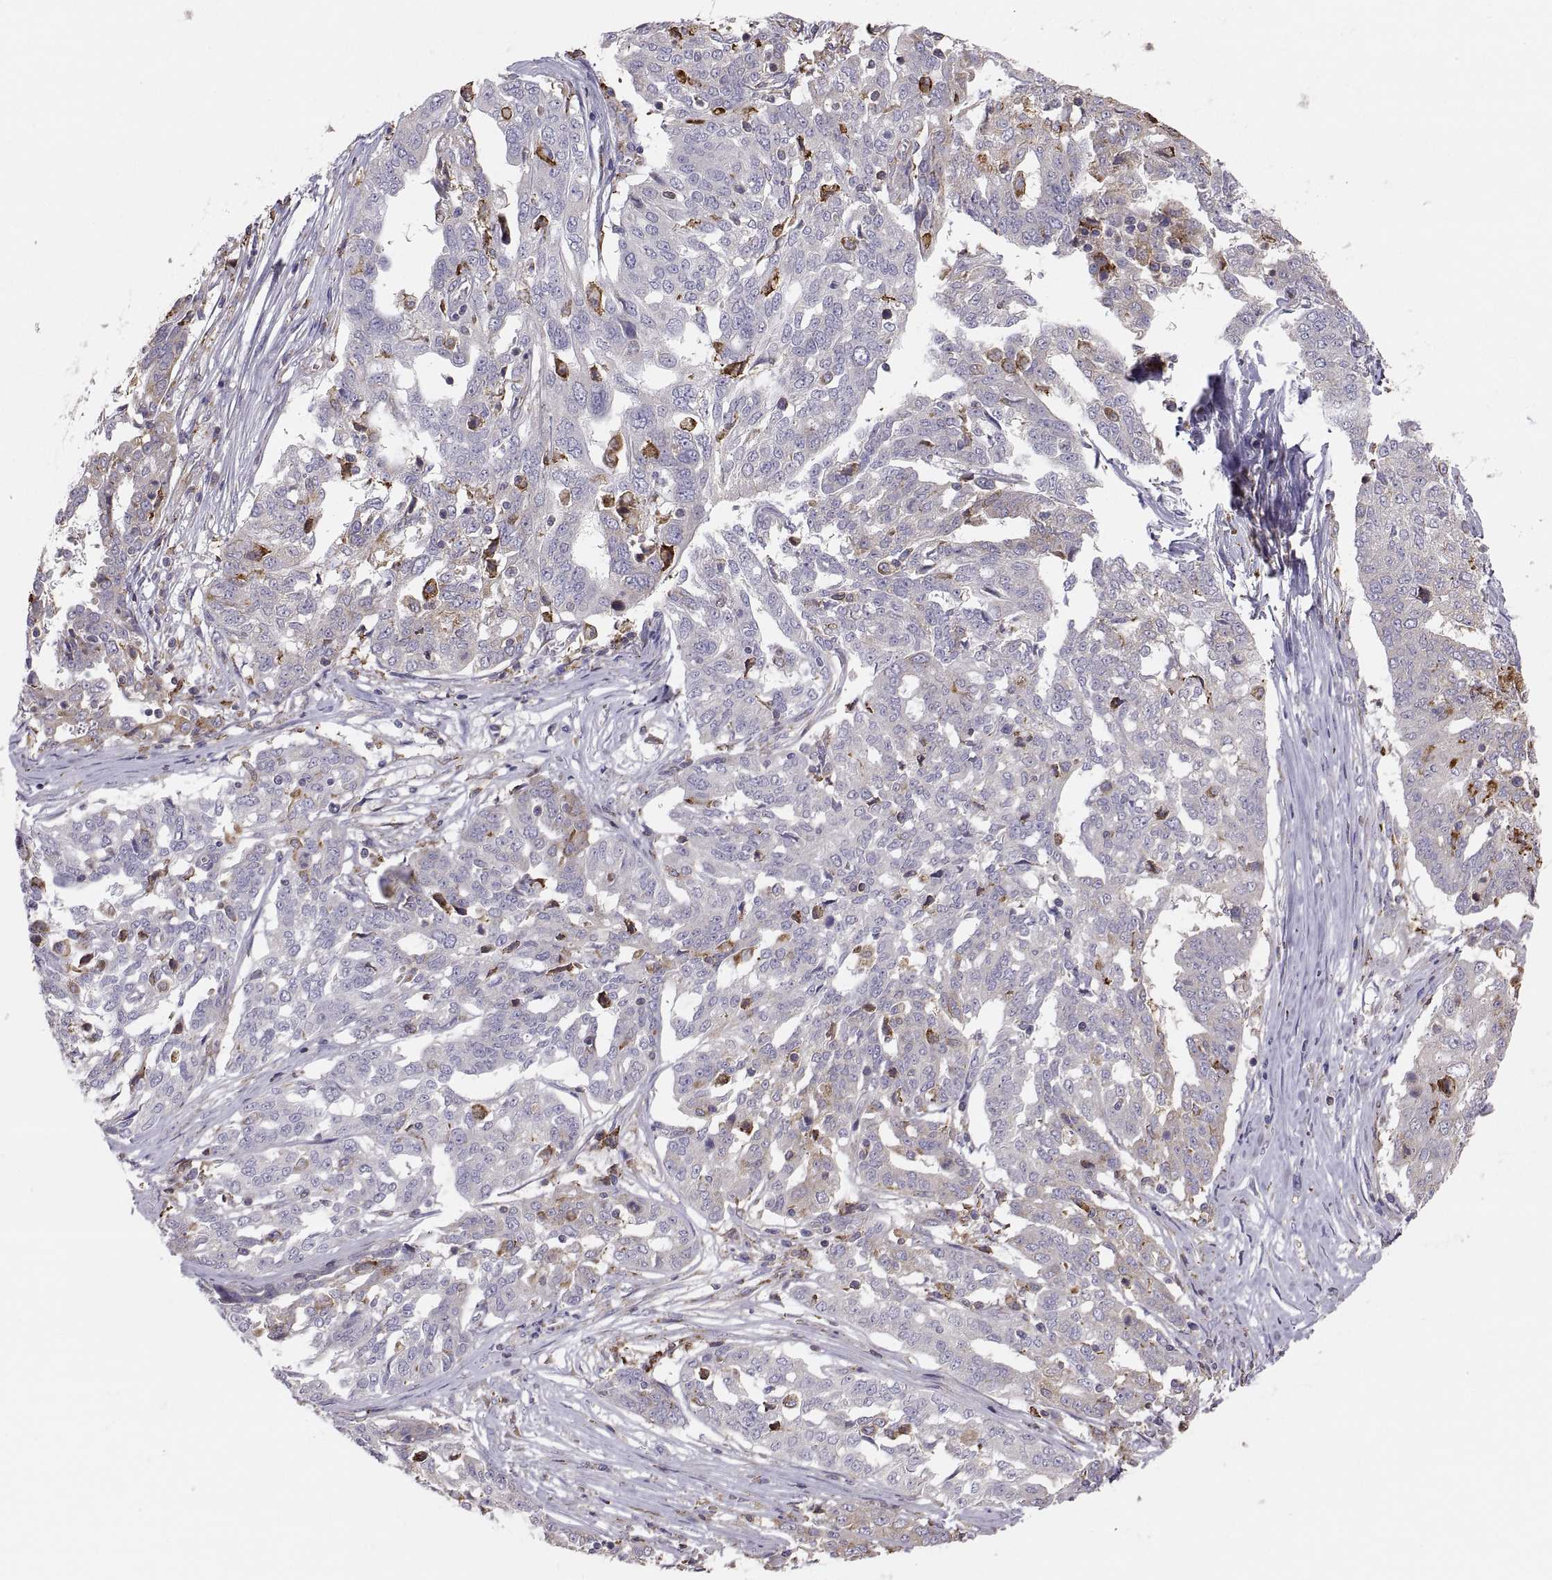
{"staining": {"intensity": "negative", "quantity": "none", "location": "none"}, "tissue": "ovarian cancer", "cell_type": "Tumor cells", "image_type": "cancer", "snomed": [{"axis": "morphology", "description": "Cystadenocarcinoma, serous, NOS"}, {"axis": "topography", "description": "Ovary"}], "caption": "Ovarian cancer was stained to show a protein in brown. There is no significant positivity in tumor cells.", "gene": "ERO1A", "patient": {"sex": "female", "age": 67}}